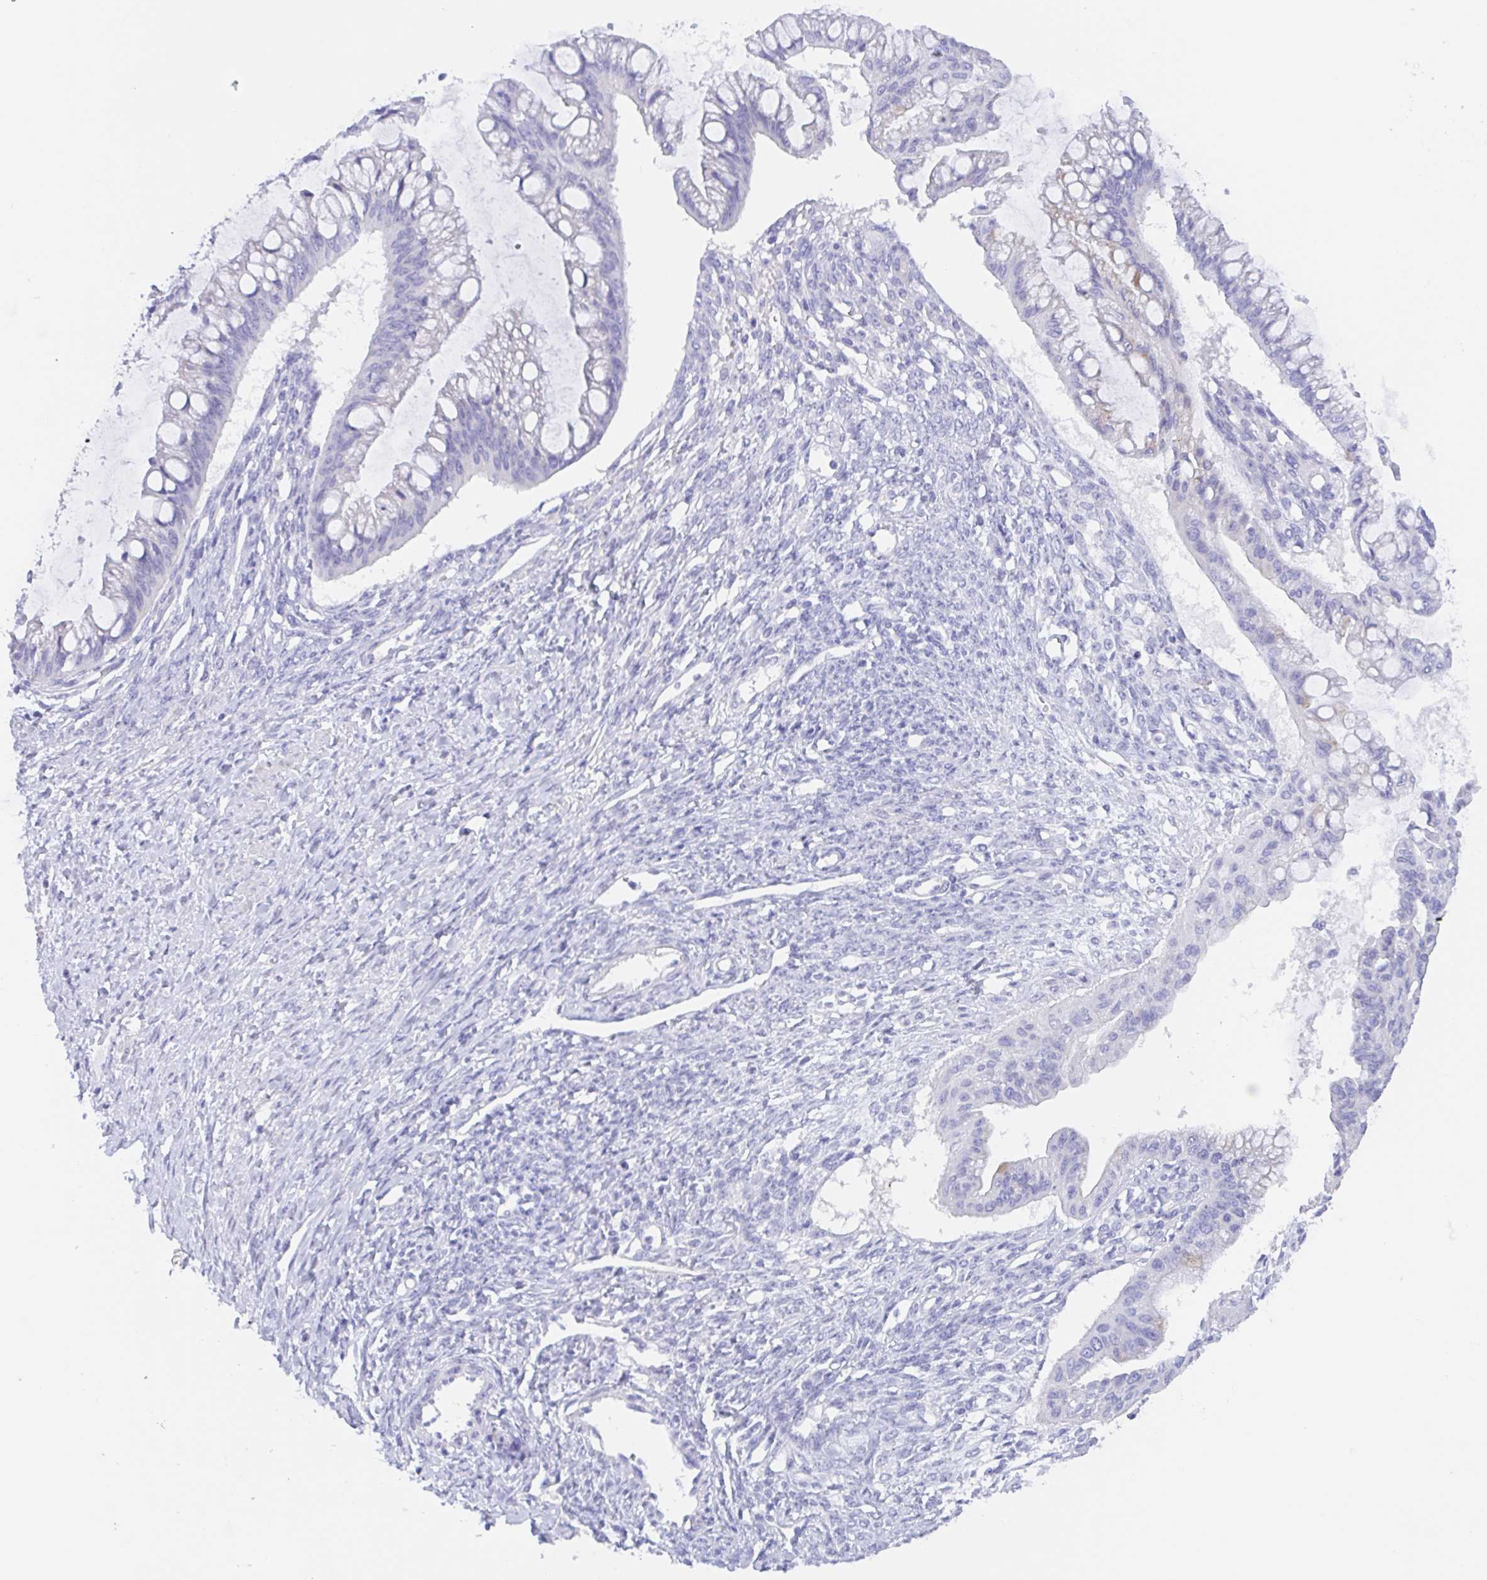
{"staining": {"intensity": "negative", "quantity": "none", "location": "none"}, "tissue": "ovarian cancer", "cell_type": "Tumor cells", "image_type": "cancer", "snomed": [{"axis": "morphology", "description": "Cystadenocarcinoma, mucinous, NOS"}, {"axis": "topography", "description": "Ovary"}], "caption": "DAB (3,3'-diaminobenzidine) immunohistochemical staining of ovarian cancer (mucinous cystadenocarcinoma) shows no significant expression in tumor cells.", "gene": "MUCL3", "patient": {"sex": "female", "age": 73}}